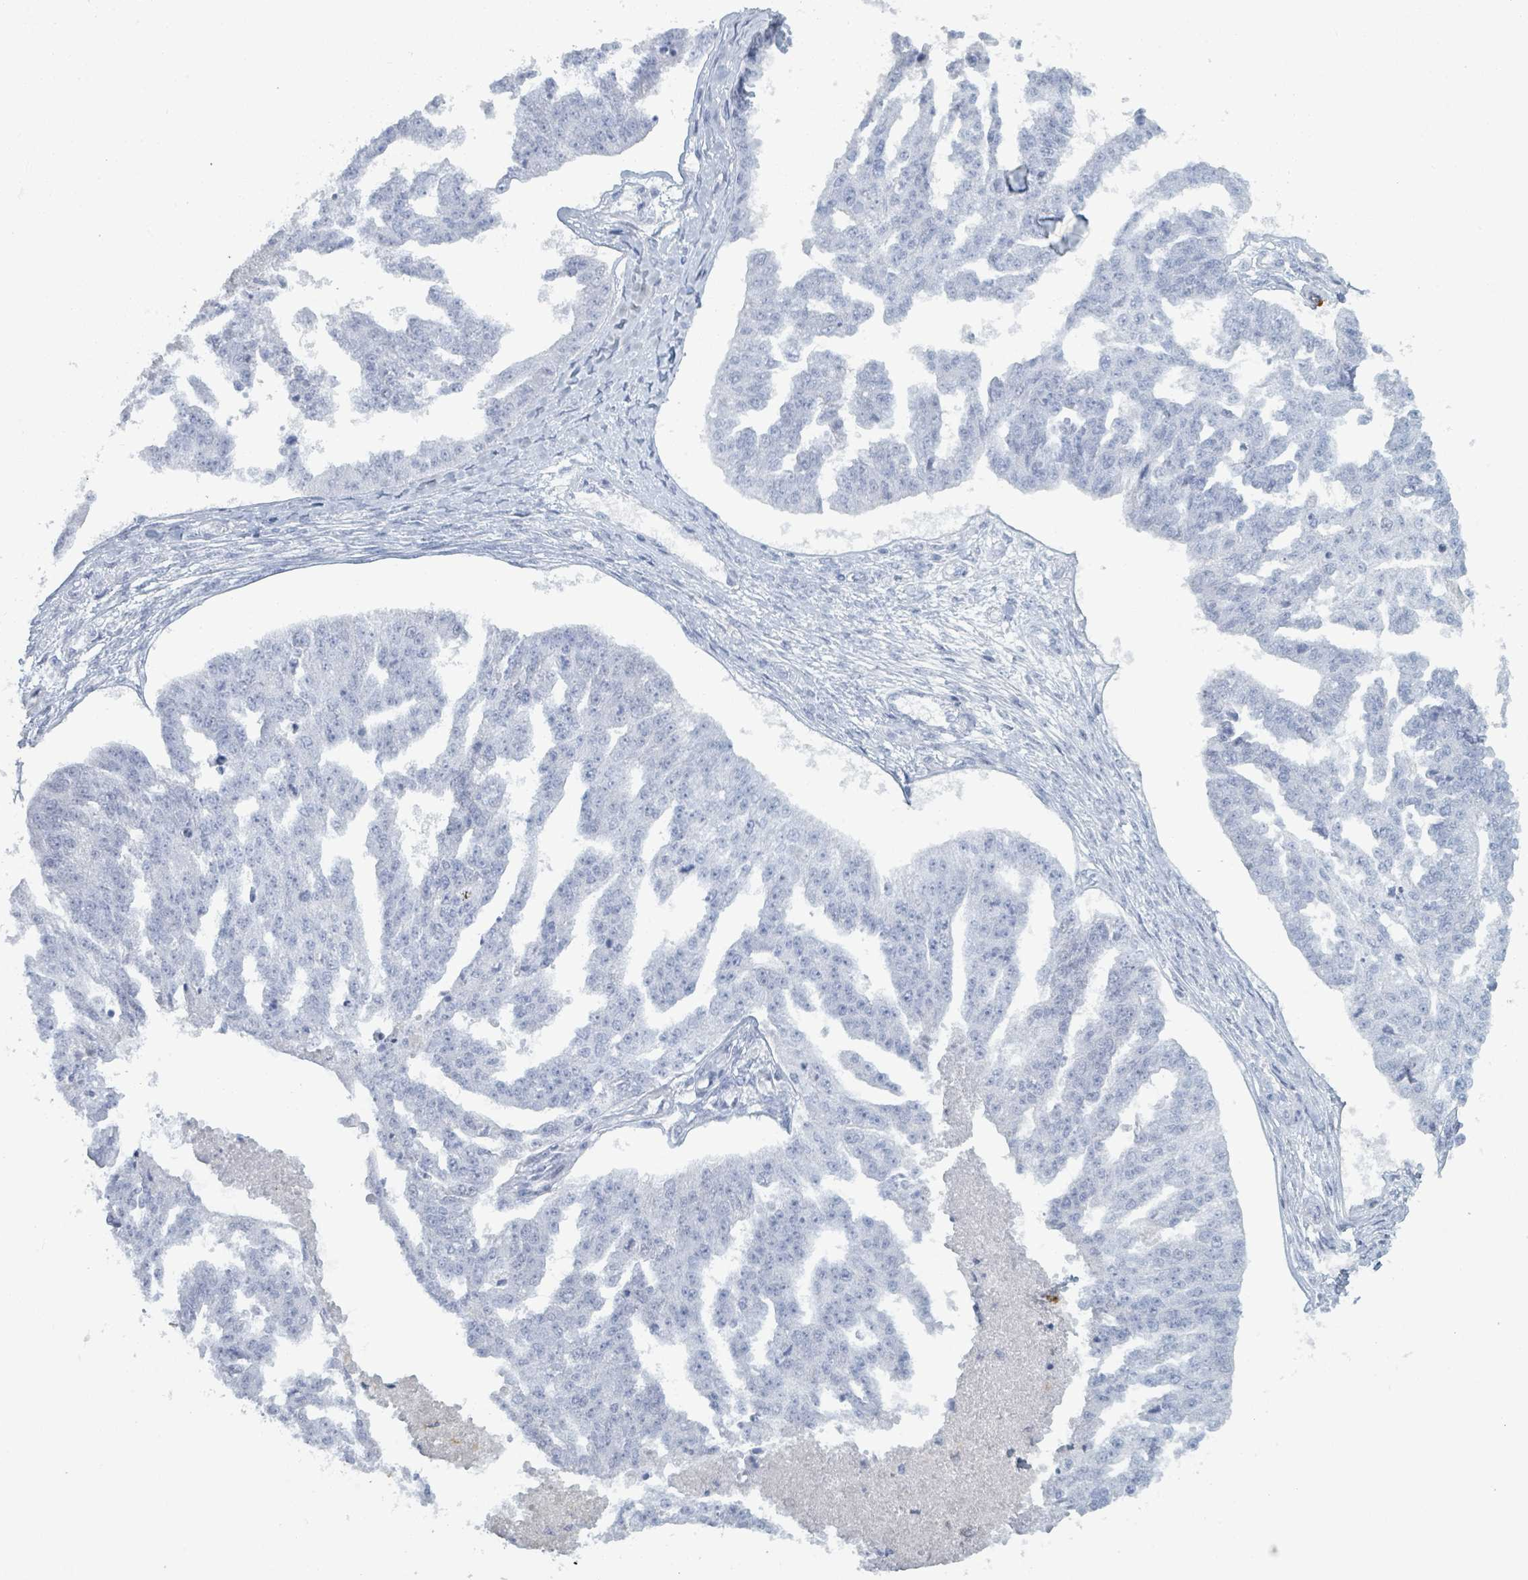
{"staining": {"intensity": "negative", "quantity": "none", "location": "none"}, "tissue": "ovarian cancer", "cell_type": "Tumor cells", "image_type": "cancer", "snomed": [{"axis": "morphology", "description": "Cystadenocarcinoma, serous, NOS"}, {"axis": "topography", "description": "Ovary"}], "caption": "Protein analysis of ovarian serous cystadenocarcinoma shows no significant positivity in tumor cells.", "gene": "DEFA4", "patient": {"sex": "female", "age": 58}}